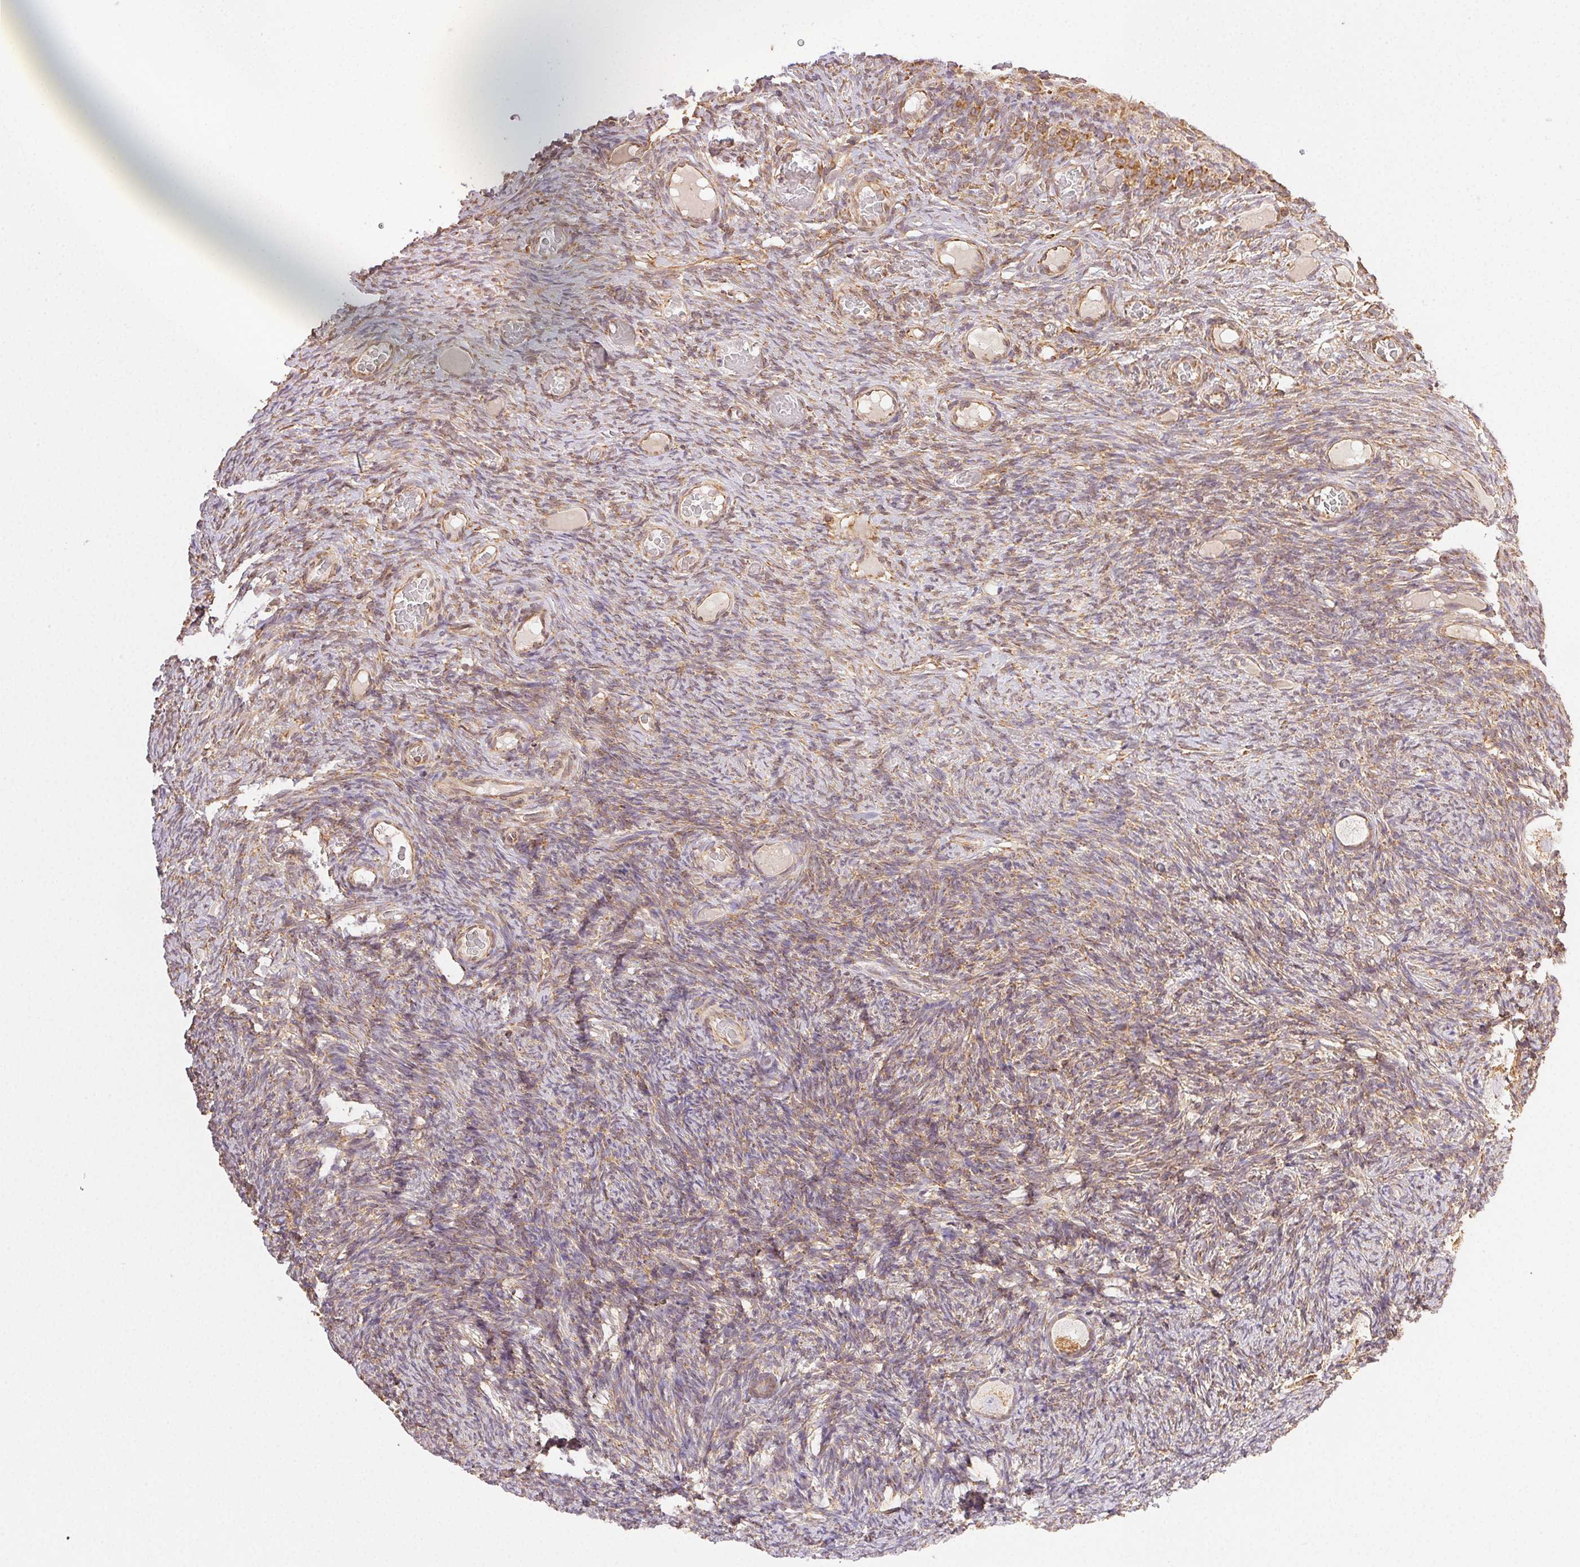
{"staining": {"intensity": "moderate", "quantity": ">75%", "location": "cytoplasmic/membranous"}, "tissue": "ovary", "cell_type": "Follicle cells", "image_type": "normal", "snomed": [{"axis": "morphology", "description": "Normal tissue, NOS"}, {"axis": "topography", "description": "Ovary"}], "caption": "Human ovary stained with a brown dye reveals moderate cytoplasmic/membranous positive positivity in approximately >75% of follicle cells.", "gene": "ENTREP1", "patient": {"sex": "female", "age": 34}}